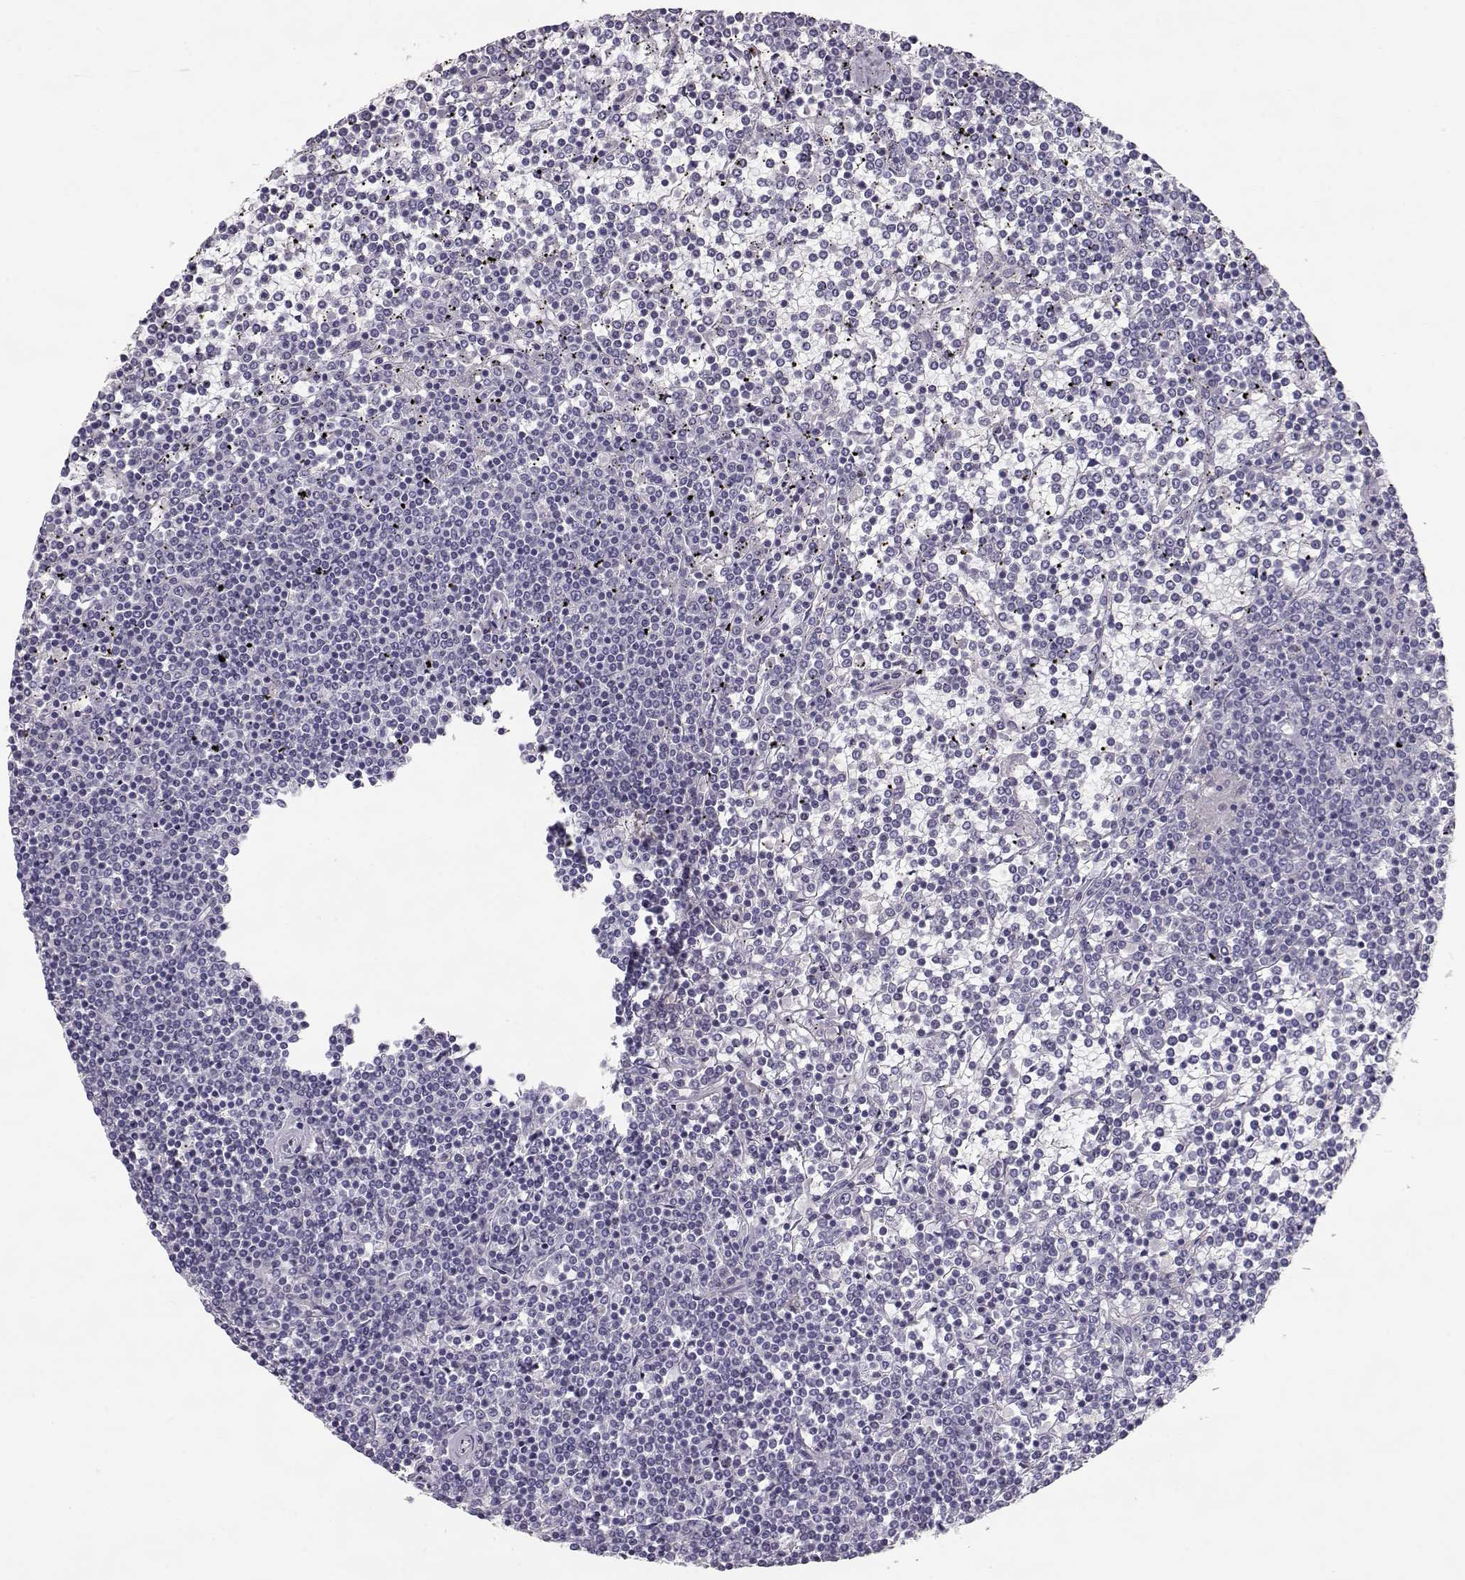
{"staining": {"intensity": "negative", "quantity": "none", "location": "none"}, "tissue": "lymphoma", "cell_type": "Tumor cells", "image_type": "cancer", "snomed": [{"axis": "morphology", "description": "Malignant lymphoma, non-Hodgkin's type, Low grade"}, {"axis": "topography", "description": "Spleen"}], "caption": "Tumor cells are negative for protein expression in human lymphoma.", "gene": "SLITRK3", "patient": {"sex": "female", "age": 19}}